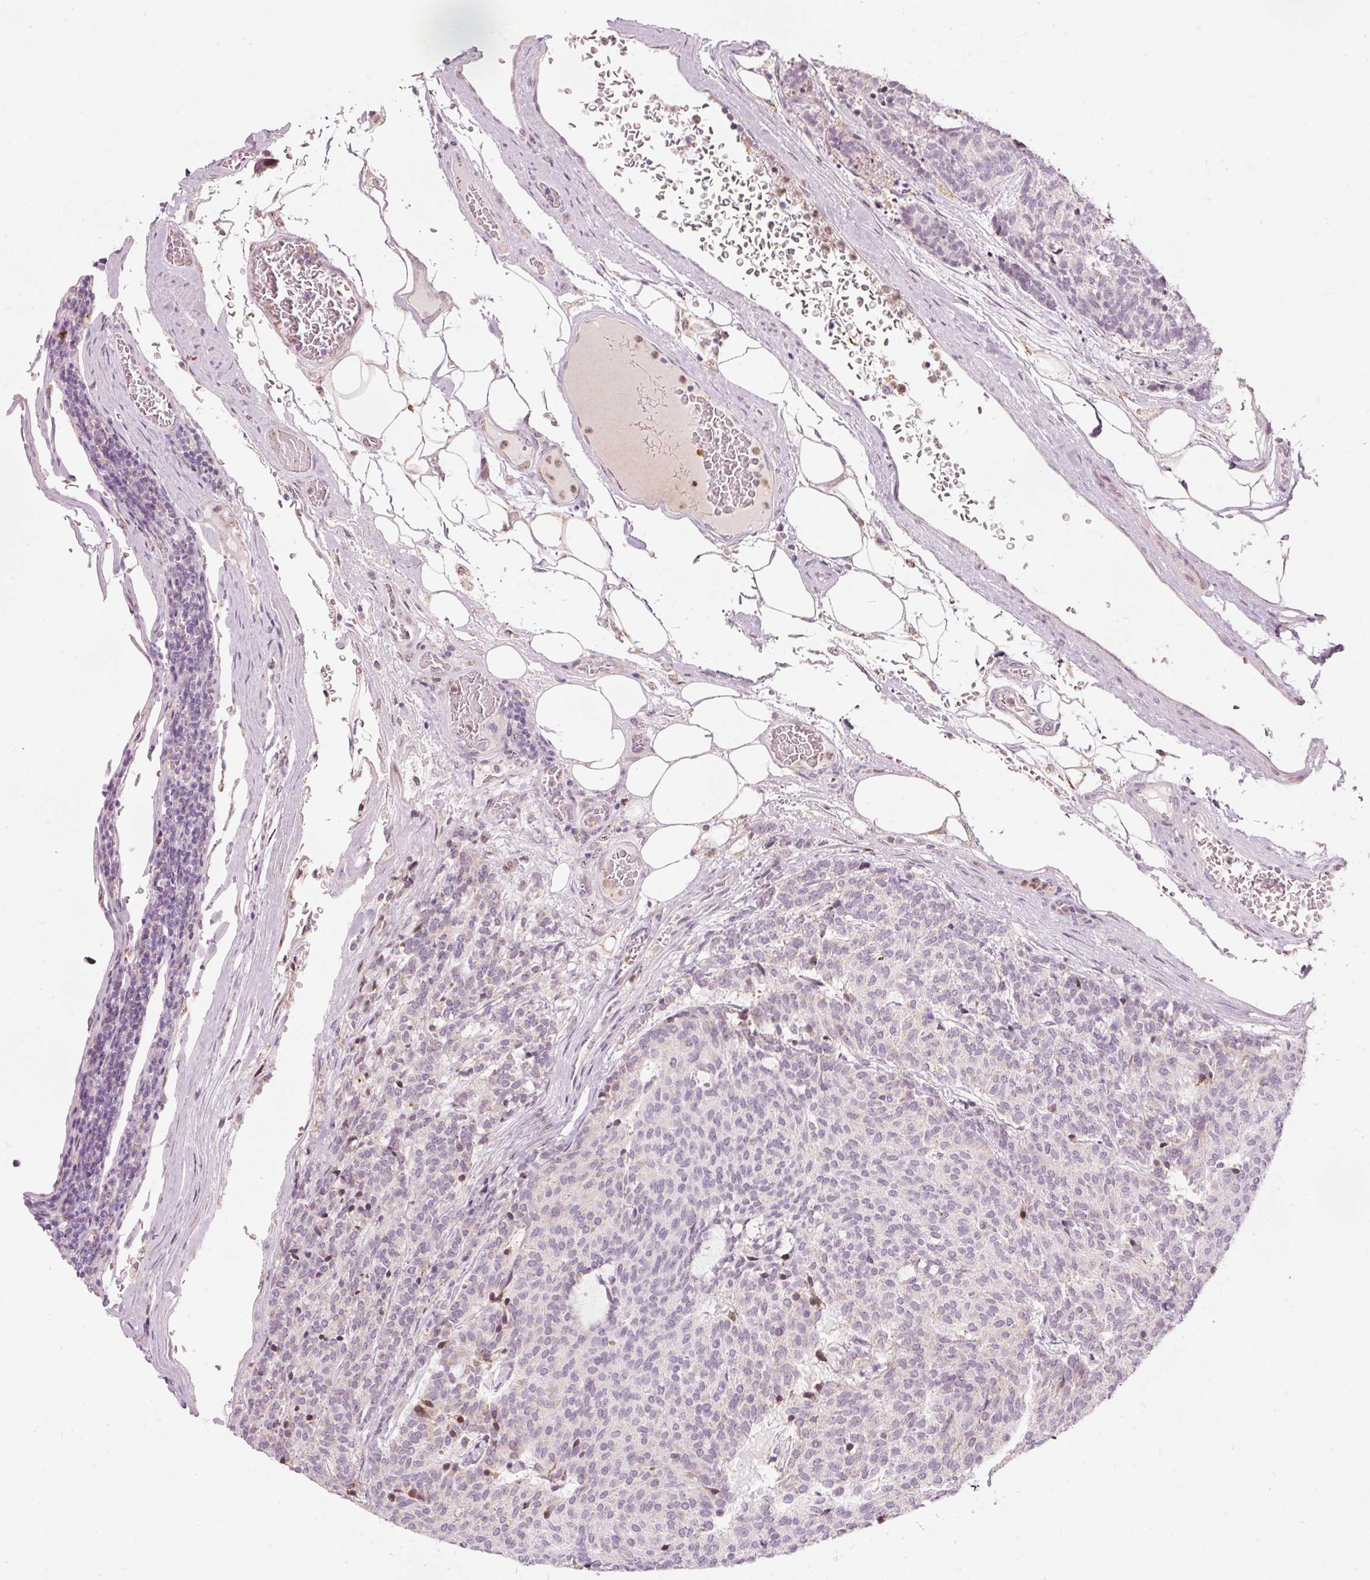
{"staining": {"intensity": "moderate", "quantity": "<25%", "location": "cytoplasmic/membranous,nuclear"}, "tissue": "carcinoid", "cell_type": "Tumor cells", "image_type": "cancer", "snomed": [{"axis": "morphology", "description": "Carcinoid, malignant, NOS"}, {"axis": "topography", "description": "Pancreas"}], "caption": "This is a photomicrograph of IHC staining of malignant carcinoid, which shows moderate positivity in the cytoplasmic/membranous and nuclear of tumor cells.", "gene": "RNF39", "patient": {"sex": "female", "age": 54}}